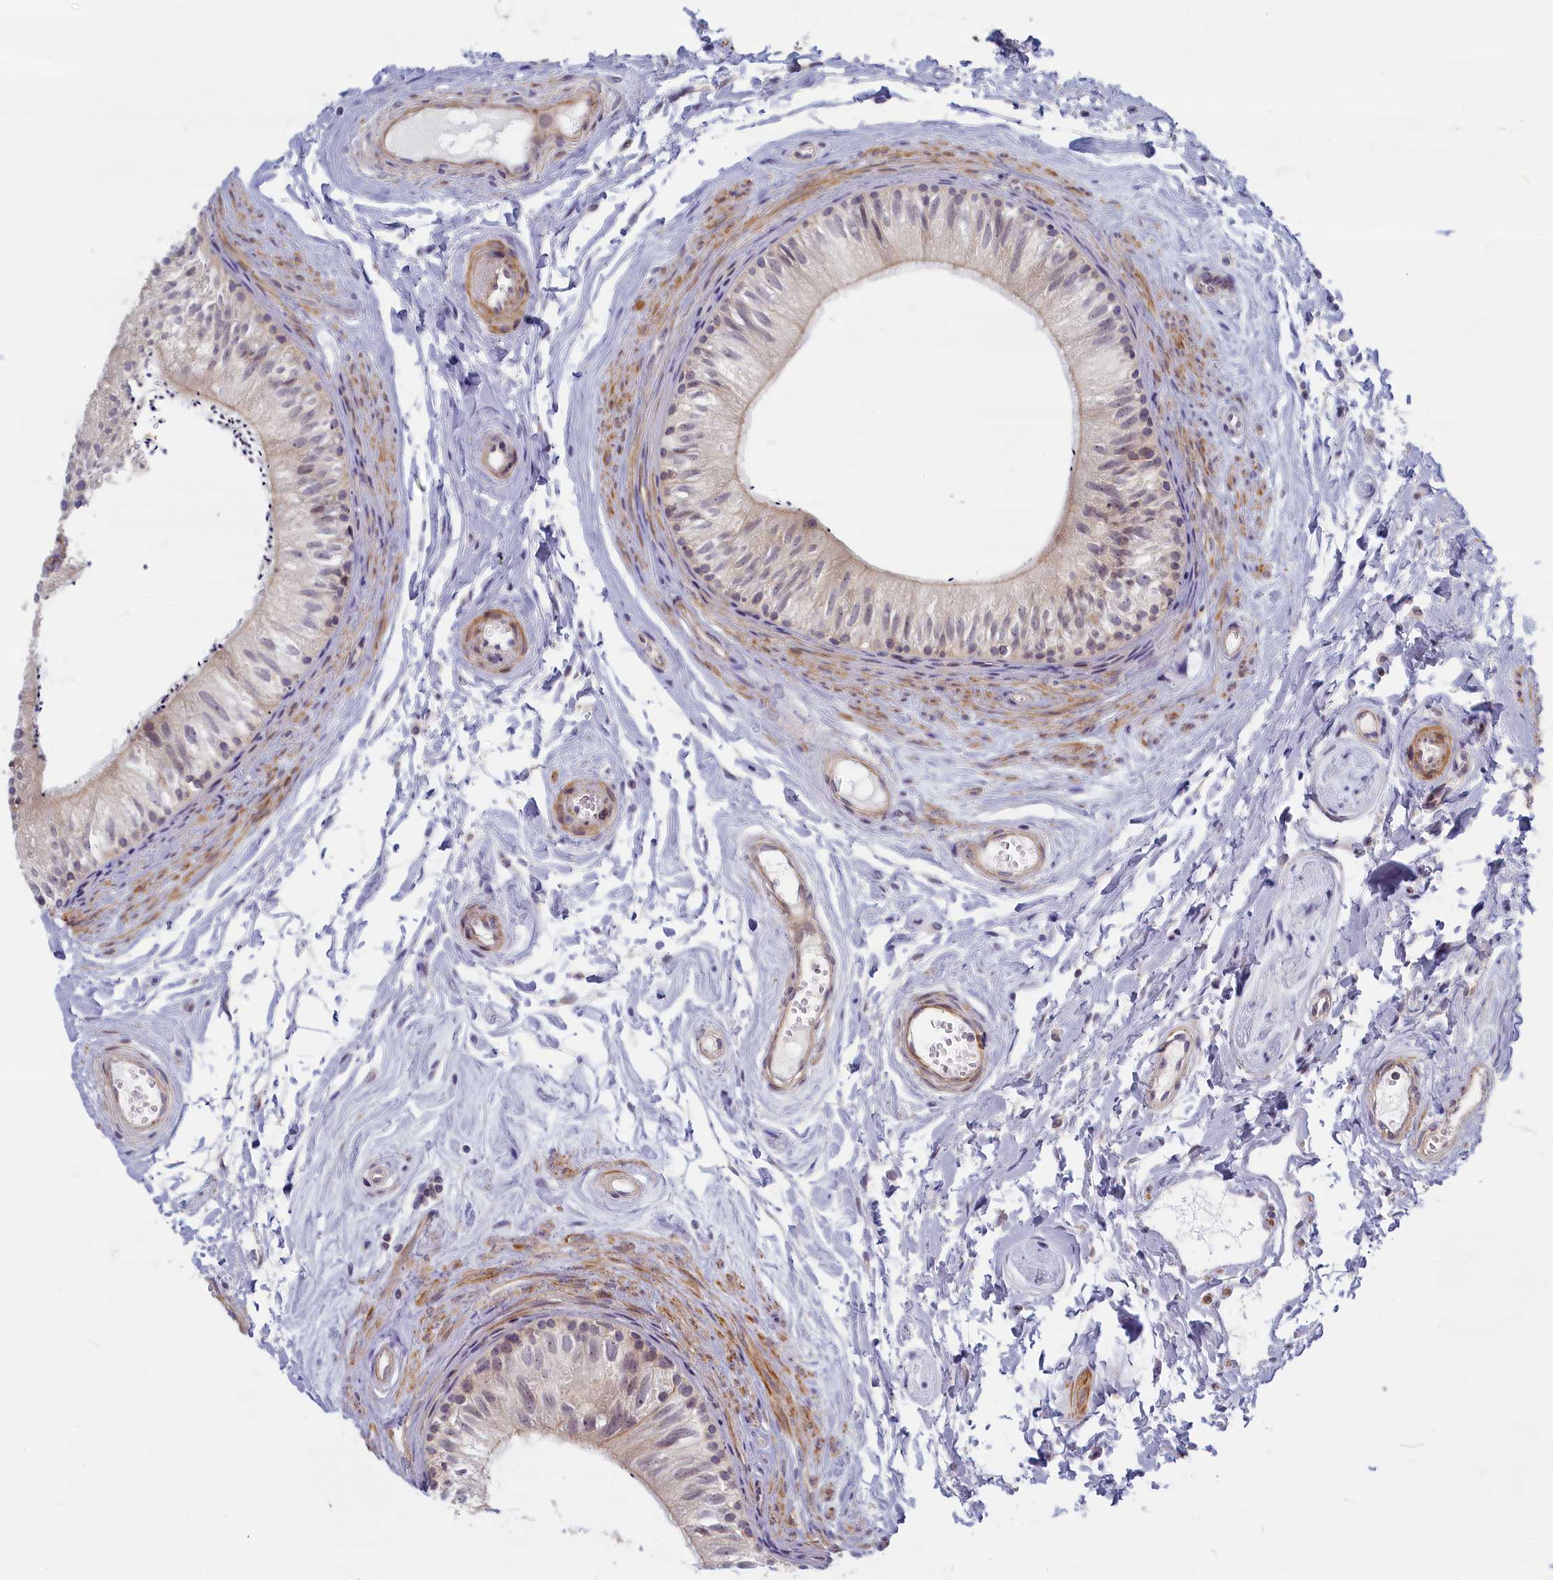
{"staining": {"intensity": "negative", "quantity": "none", "location": "none"}, "tissue": "epididymis", "cell_type": "Glandular cells", "image_type": "normal", "snomed": [{"axis": "morphology", "description": "Normal tissue, NOS"}, {"axis": "topography", "description": "Epididymis"}], "caption": "DAB (3,3'-diaminobenzidine) immunohistochemical staining of benign human epididymis shows no significant positivity in glandular cells.", "gene": "TRPM4", "patient": {"sex": "male", "age": 56}}